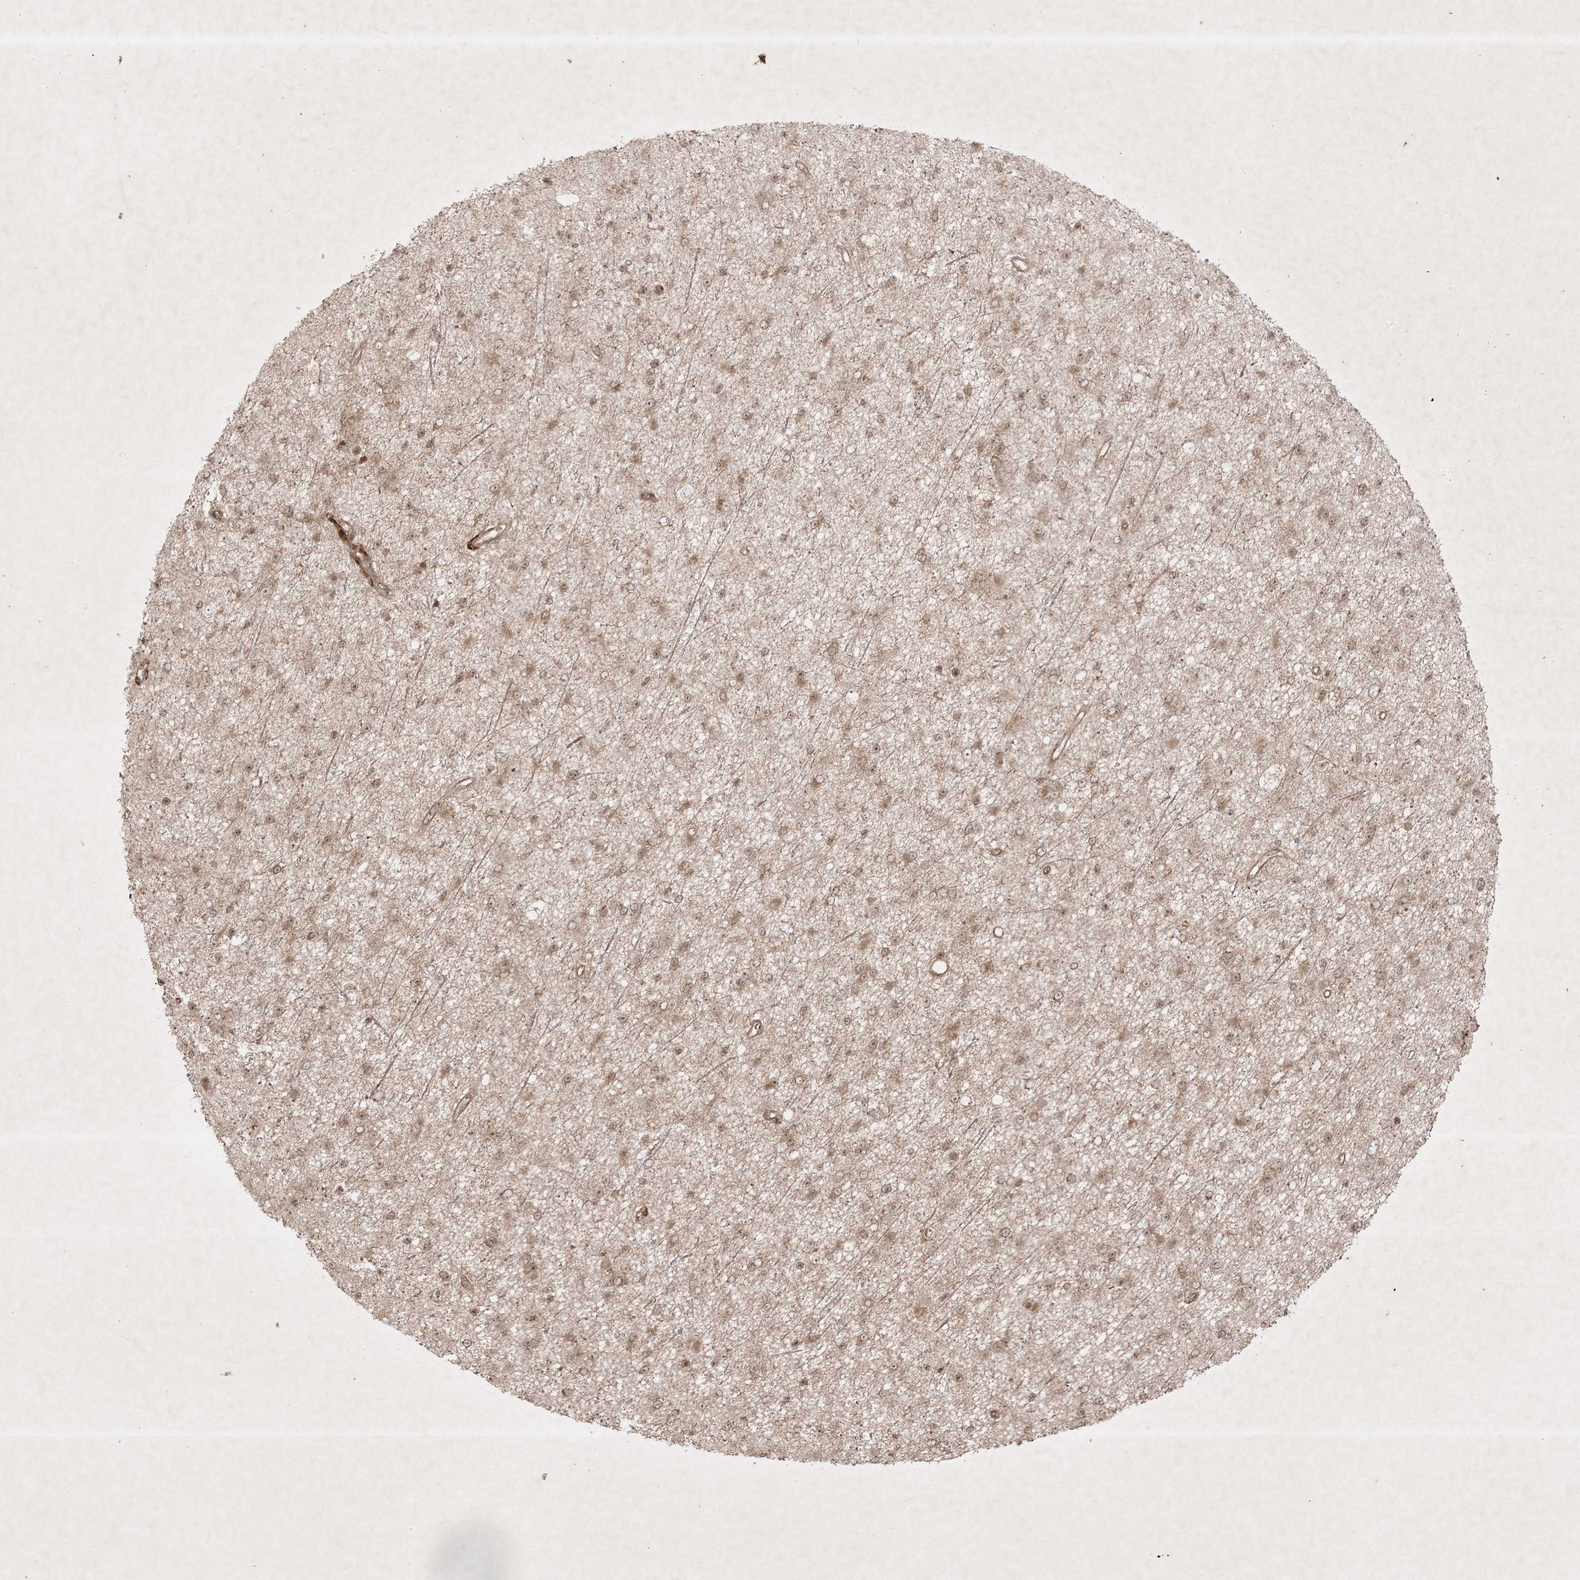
{"staining": {"intensity": "weak", "quantity": ">75%", "location": "cytoplasmic/membranous"}, "tissue": "glioma", "cell_type": "Tumor cells", "image_type": "cancer", "snomed": [{"axis": "morphology", "description": "Glioma, malignant, Low grade"}, {"axis": "topography", "description": "Cerebral cortex"}], "caption": "A histopathology image of malignant glioma (low-grade) stained for a protein demonstrates weak cytoplasmic/membranous brown staining in tumor cells.", "gene": "PTK6", "patient": {"sex": "female", "age": 39}}